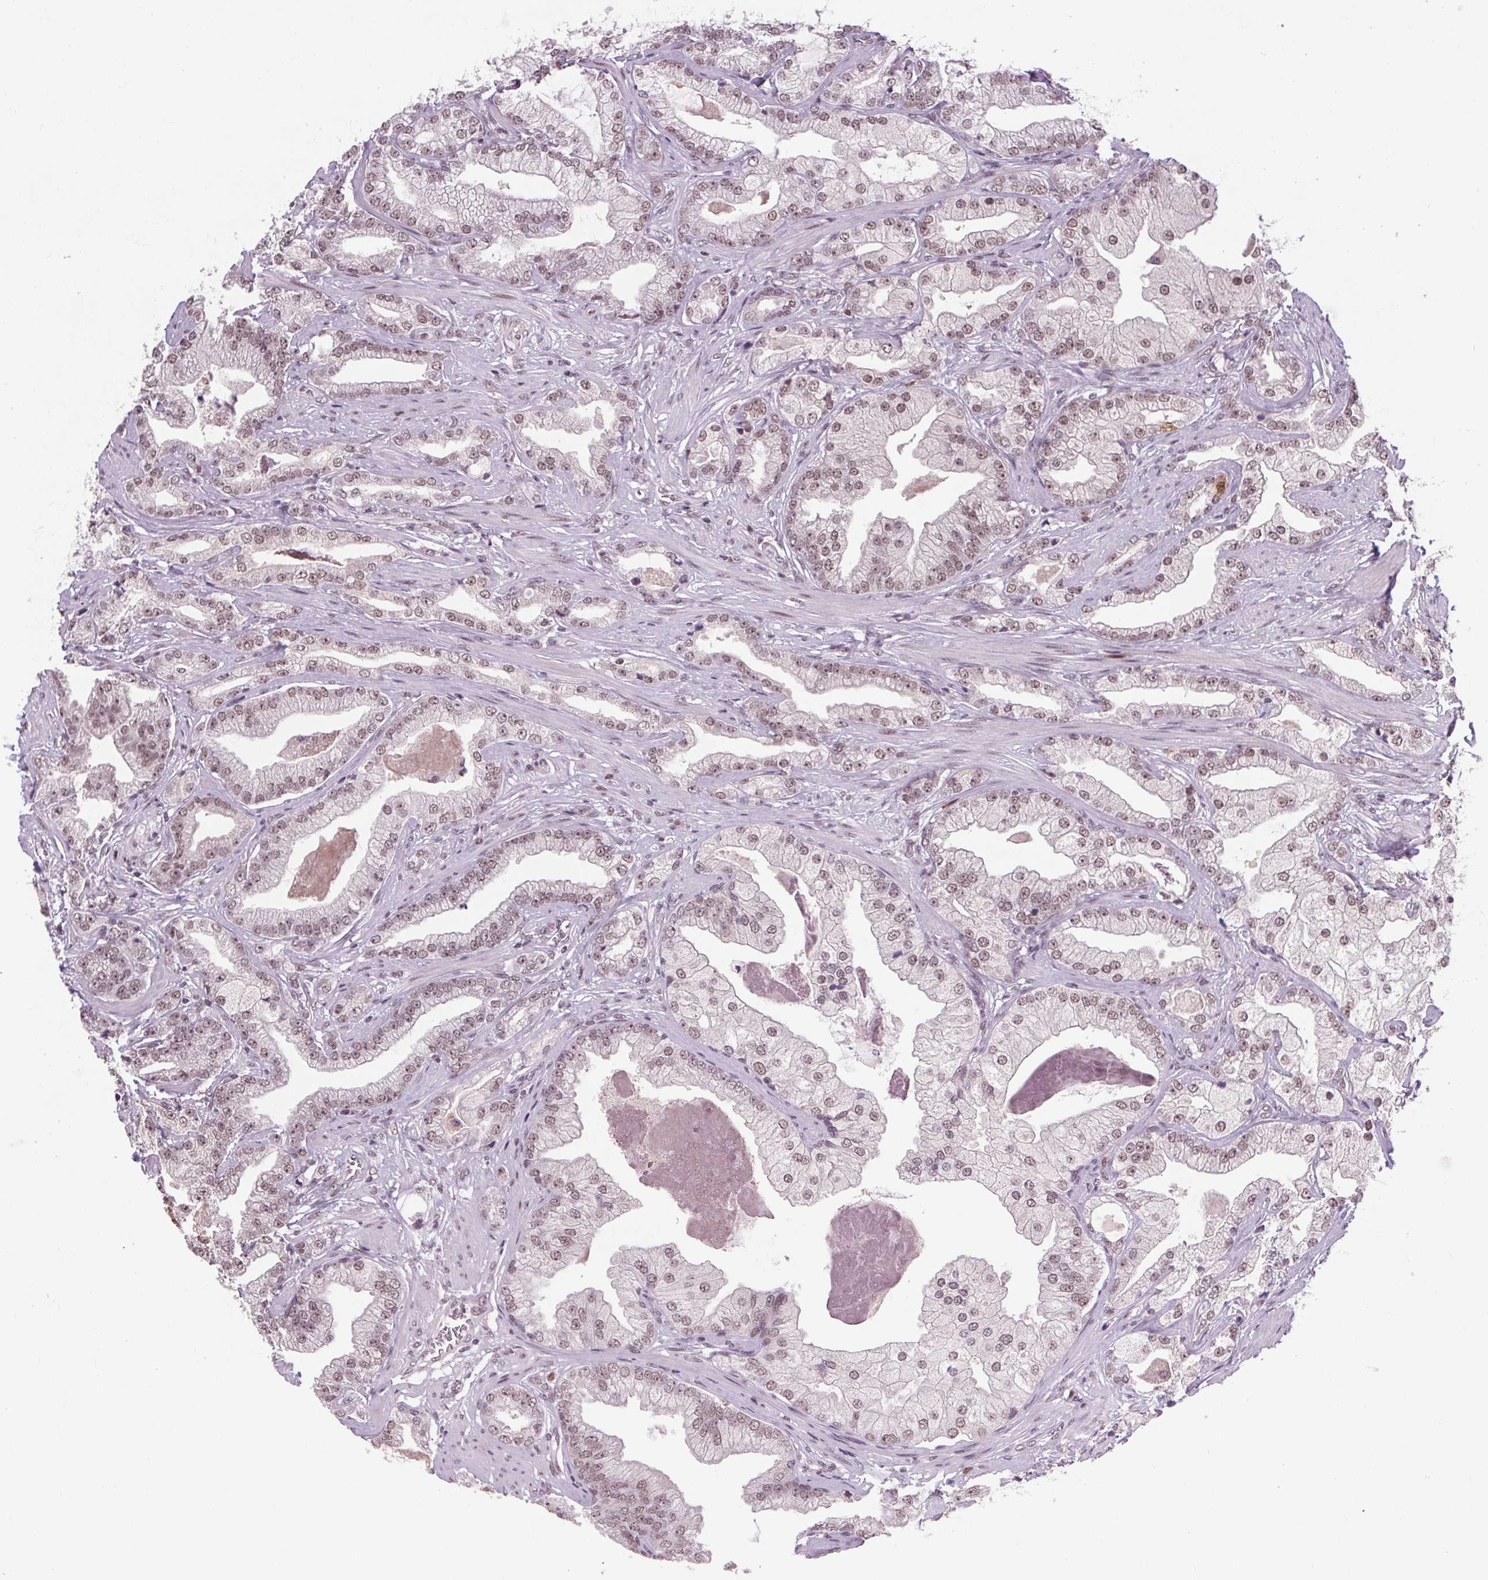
{"staining": {"intensity": "moderate", "quantity": ">75%", "location": "nuclear"}, "tissue": "prostate cancer", "cell_type": "Tumor cells", "image_type": "cancer", "snomed": [{"axis": "morphology", "description": "Adenocarcinoma, Low grade"}, {"axis": "topography", "description": "Prostate"}], "caption": "IHC staining of prostate adenocarcinoma (low-grade), which exhibits medium levels of moderate nuclear positivity in approximately >75% of tumor cells indicating moderate nuclear protein positivity. The staining was performed using DAB (3,3'-diaminobenzidine) (brown) for protein detection and nuclei were counterstained in hematoxylin (blue).", "gene": "CD2BP2", "patient": {"sex": "male", "age": 61}}